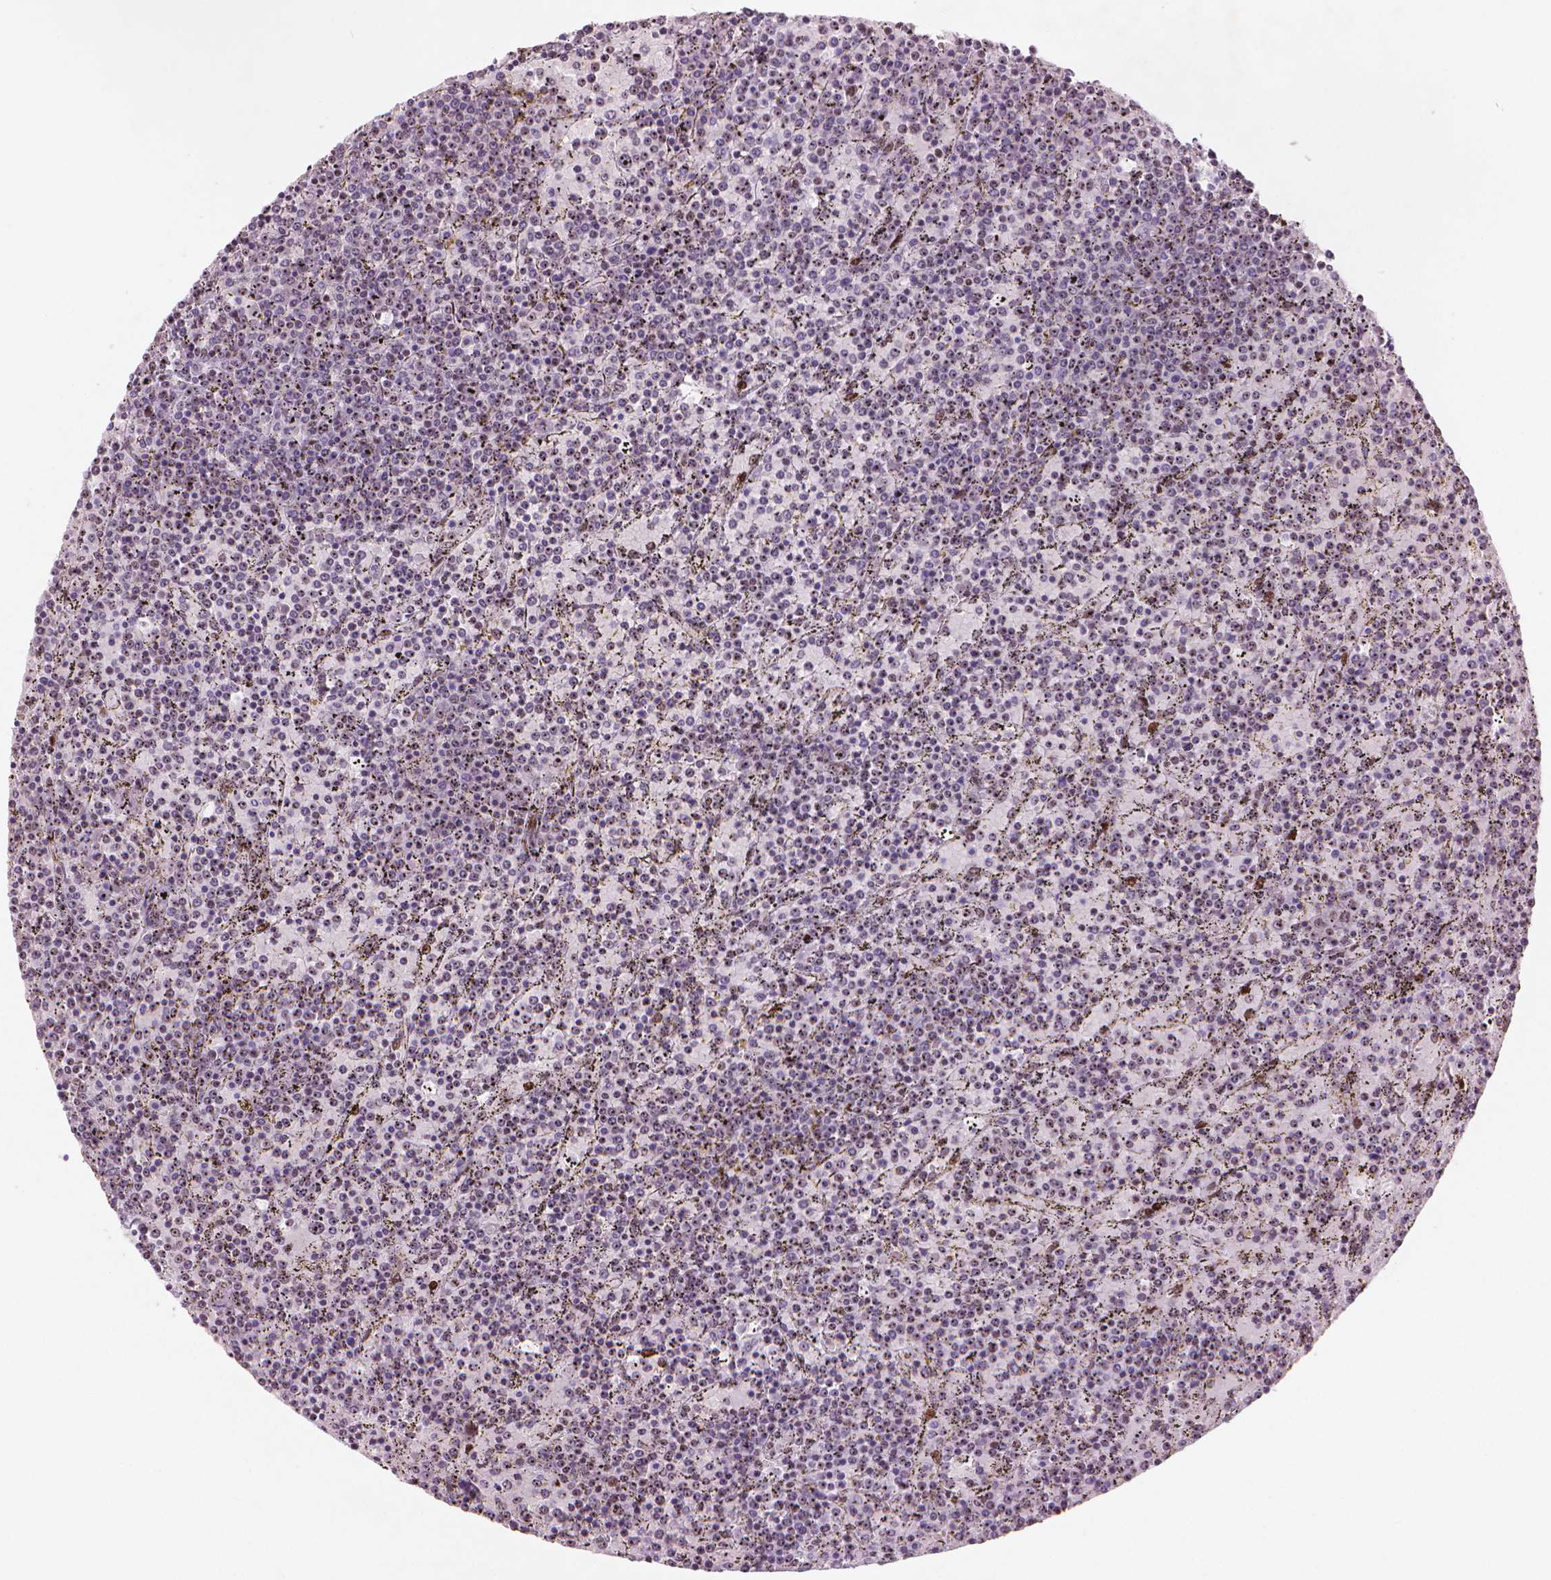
{"staining": {"intensity": "negative", "quantity": "none", "location": "none"}, "tissue": "lymphoma", "cell_type": "Tumor cells", "image_type": "cancer", "snomed": [{"axis": "morphology", "description": "Malignant lymphoma, non-Hodgkin's type, Low grade"}, {"axis": "topography", "description": "Spleen"}], "caption": "An immunohistochemistry photomicrograph of low-grade malignant lymphoma, non-Hodgkin's type is shown. There is no staining in tumor cells of low-grade malignant lymphoma, non-Hodgkin's type.", "gene": "HES7", "patient": {"sex": "female", "age": 77}}